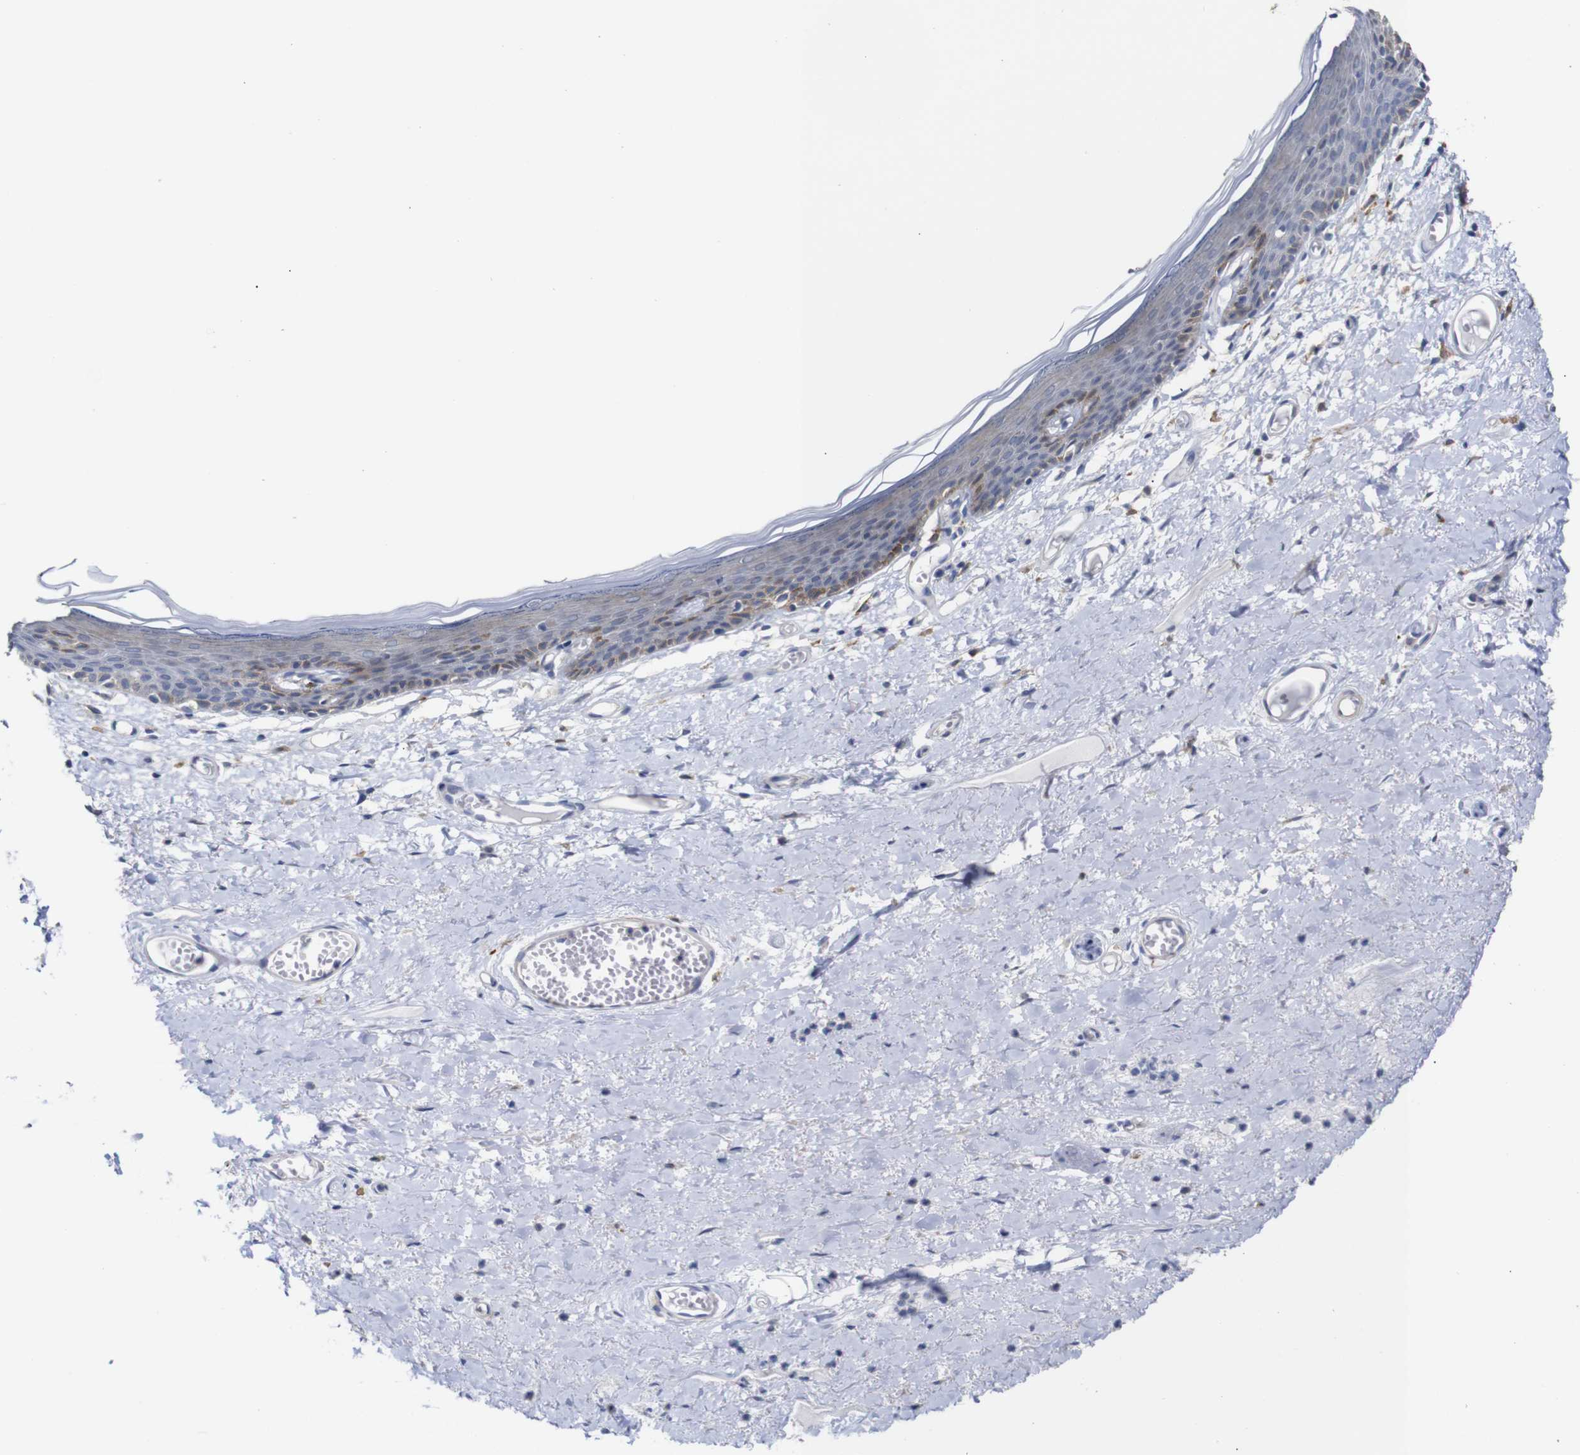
{"staining": {"intensity": "moderate", "quantity": "<25%", "location": "cytoplasmic/membranous"}, "tissue": "skin", "cell_type": "Epidermal cells", "image_type": "normal", "snomed": [{"axis": "morphology", "description": "Normal tissue, NOS"}, {"axis": "topography", "description": "Vulva"}], "caption": "Normal skin displays moderate cytoplasmic/membranous expression in about <25% of epidermal cells The protein of interest is stained brown, and the nuclei are stained in blue (DAB IHC with brightfield microscopy, high magnification)..", "gene": "TCEAL9", "patient": {"sex": "female", "age": 54}}